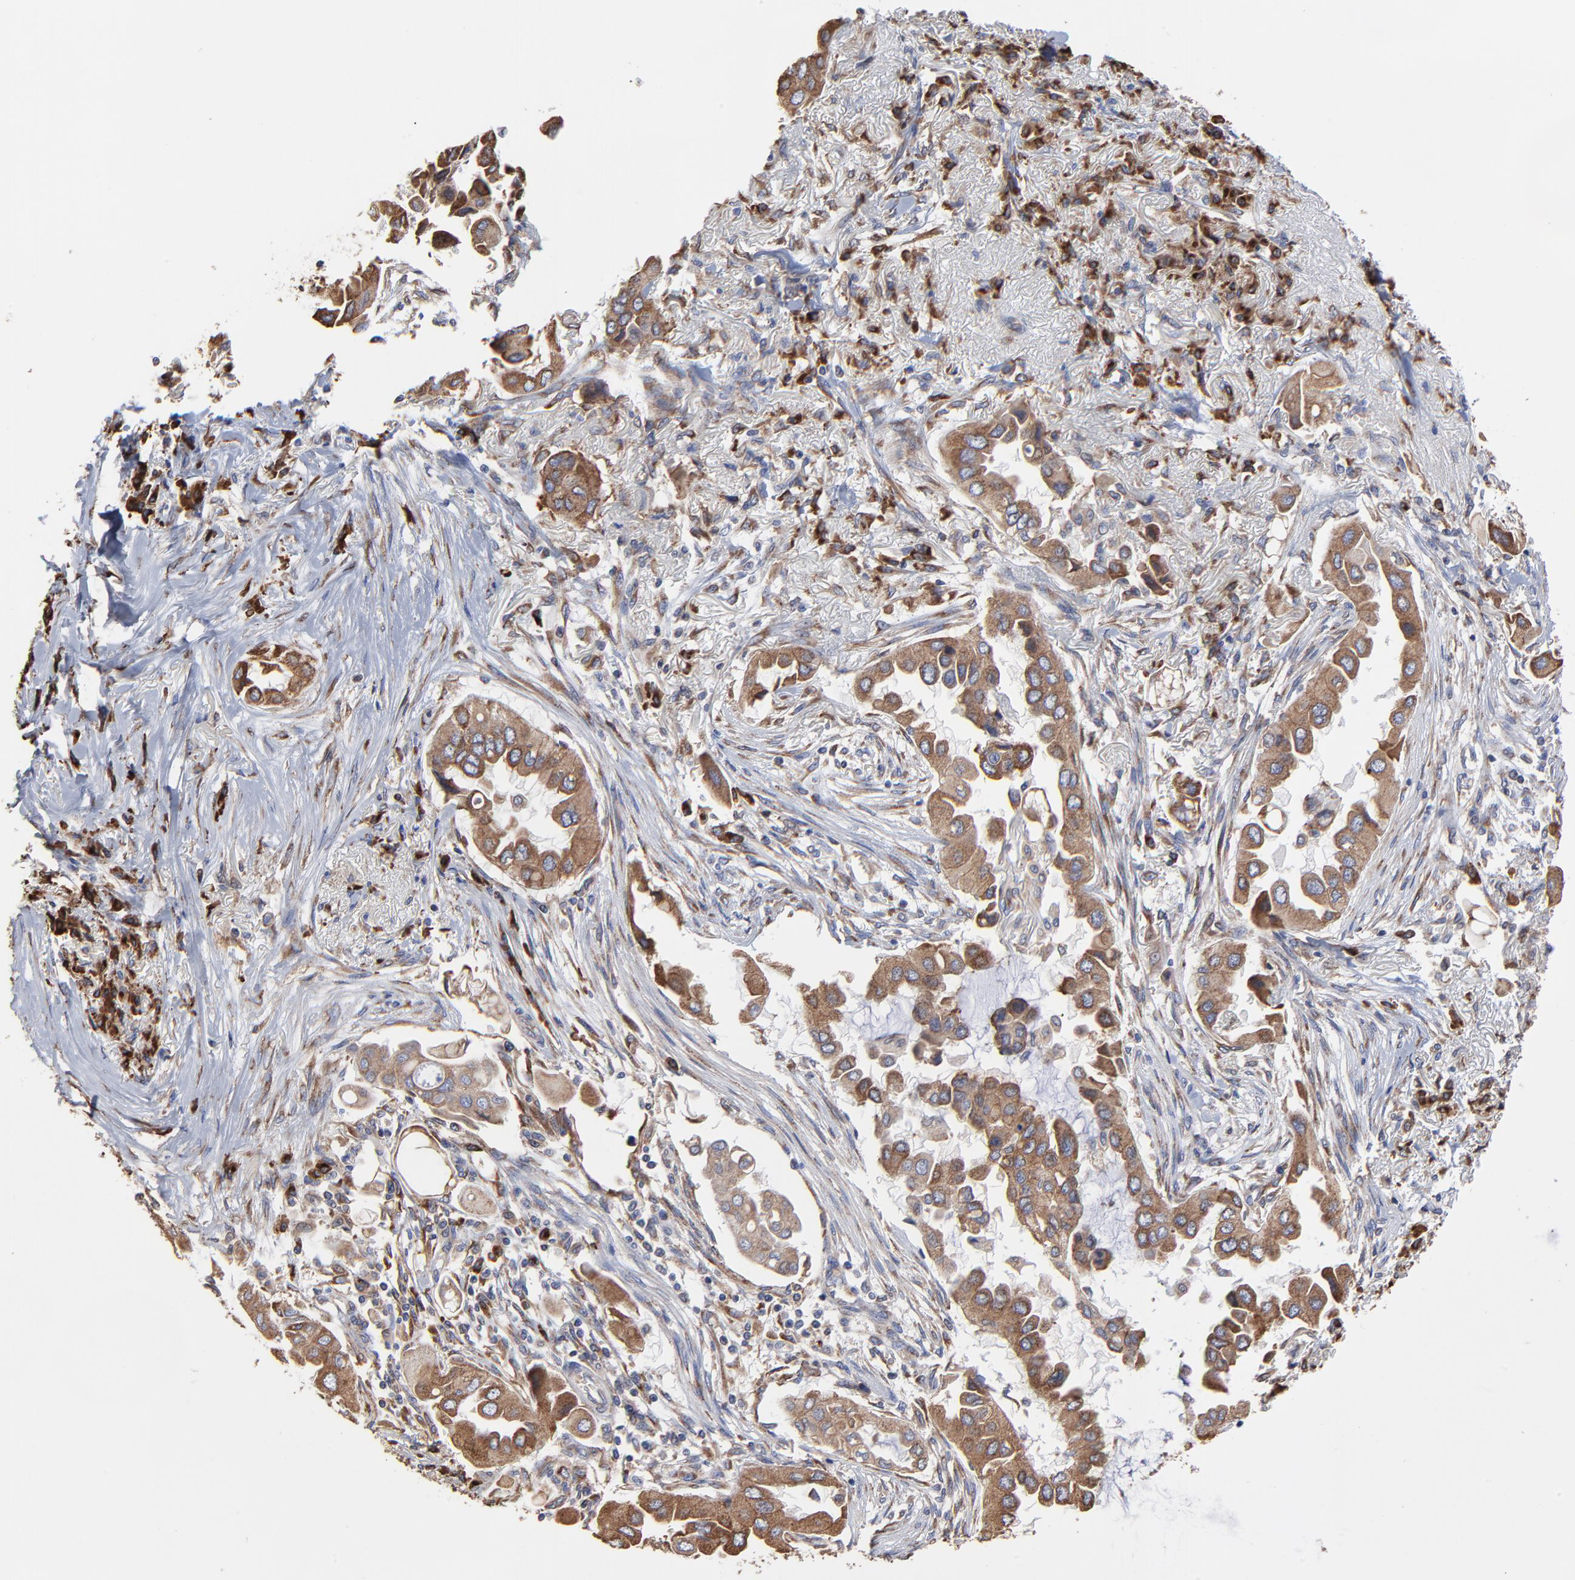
{"staining": {"intensity": "moderate", "quantity": ">75%", "location": "cytoplasmic/membranous"}, "tissue": "lung cancer", "cell_type": "Tumor cells", "image_type": "cancer", "snomed": [{"axis": "morphology", "description": "Adenocarcinoma, NOS"}, {"axis": "topography", "description": "Lung"}], "caption": "Lung cancer (adenocarcinoma) tissue demonstrates moderate cytoplasmic/membranous staining in about >75% of tumor cells, visualized by immunohistochemistry. (brown staining indicates protein expression, while blue staining denotes nuclei).", "gene": "LMAN1", "patient": {"sex": "female", "age": 76}}